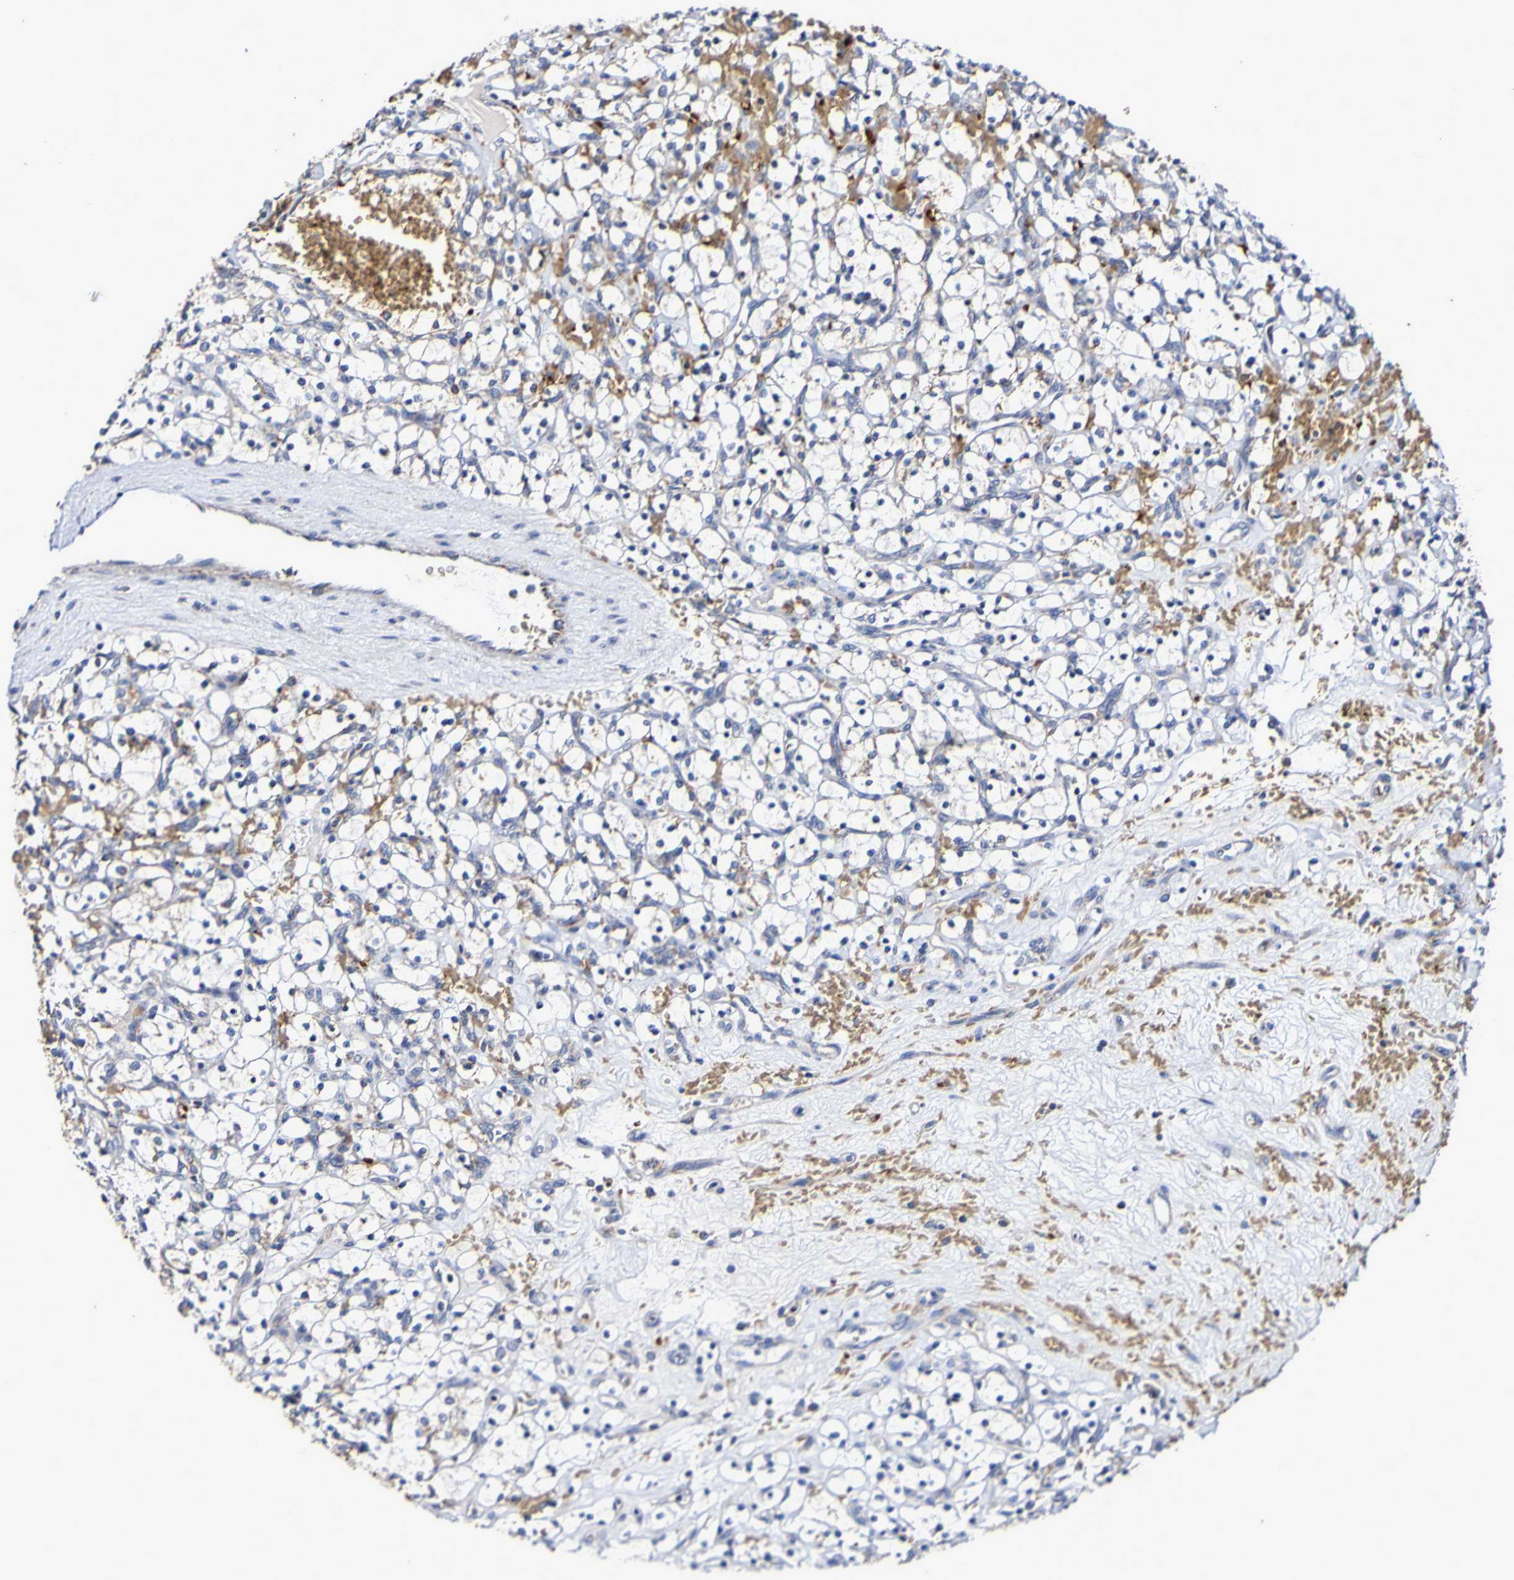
{"staining": {"intensity": "negative", "quantity": "none", "location": "none"}, "tissue": "renal cancer", "cell_type": "Tumor cells", "image_type": "cancer", "snomed": [{"axis": "morphology", "description": "Adenocarcinoma, NOS"}, {"axis": "topography", "description": "Kidney"}], "caption": "Protein analysis of renal cancer (adenocarcinoma) demonstrates no significant staining in tumor cells.", "gene": "WNT4", "patient": {"sex": "female", "age": 69}}